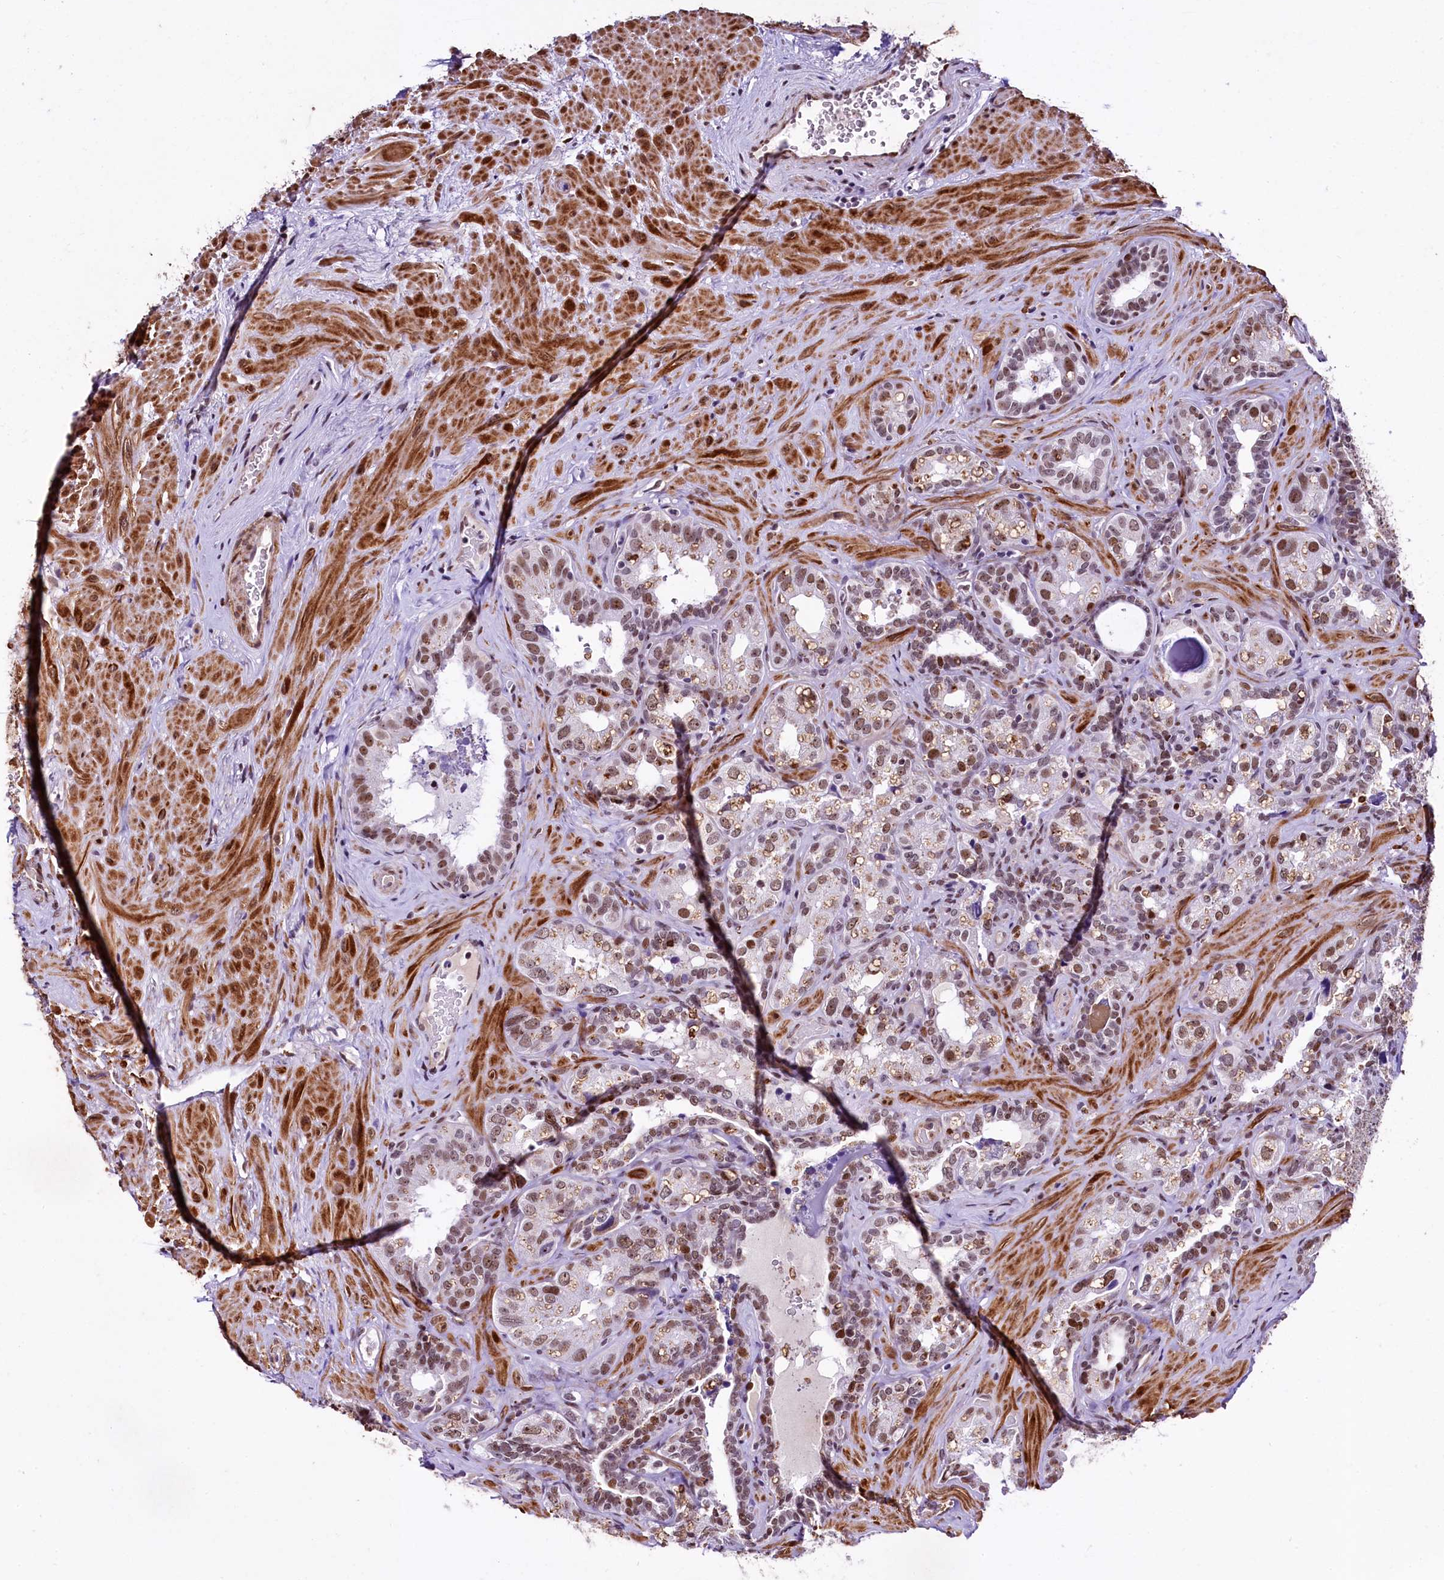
{"staining": {"intensity": "moderate", "quantity": "25%-75%", "location": "nuclear"}, "tissue": "seminal vesicle", "cell_type": "Glandular cells", "image_type": "normal", "snomed": [{"axis": "morphology", "description": "Normal tissue, NOS"}, {"axis": "topography", "description": "Seminal veicle"}, {"axis": "topography", "description": "Peripheral nerve tissue"}], "caption": "Protein expression analysis of benign human seminal vesicle reveals moderate nuclear positivity in about 25%-75% of glandular cells. (DAB (3,3'-diaminobenzidine) IHC, brown staining for protein, blue staining for nuclei).", "gene": "SAMD10", "patient": {"sex": "male", "age": 67}}